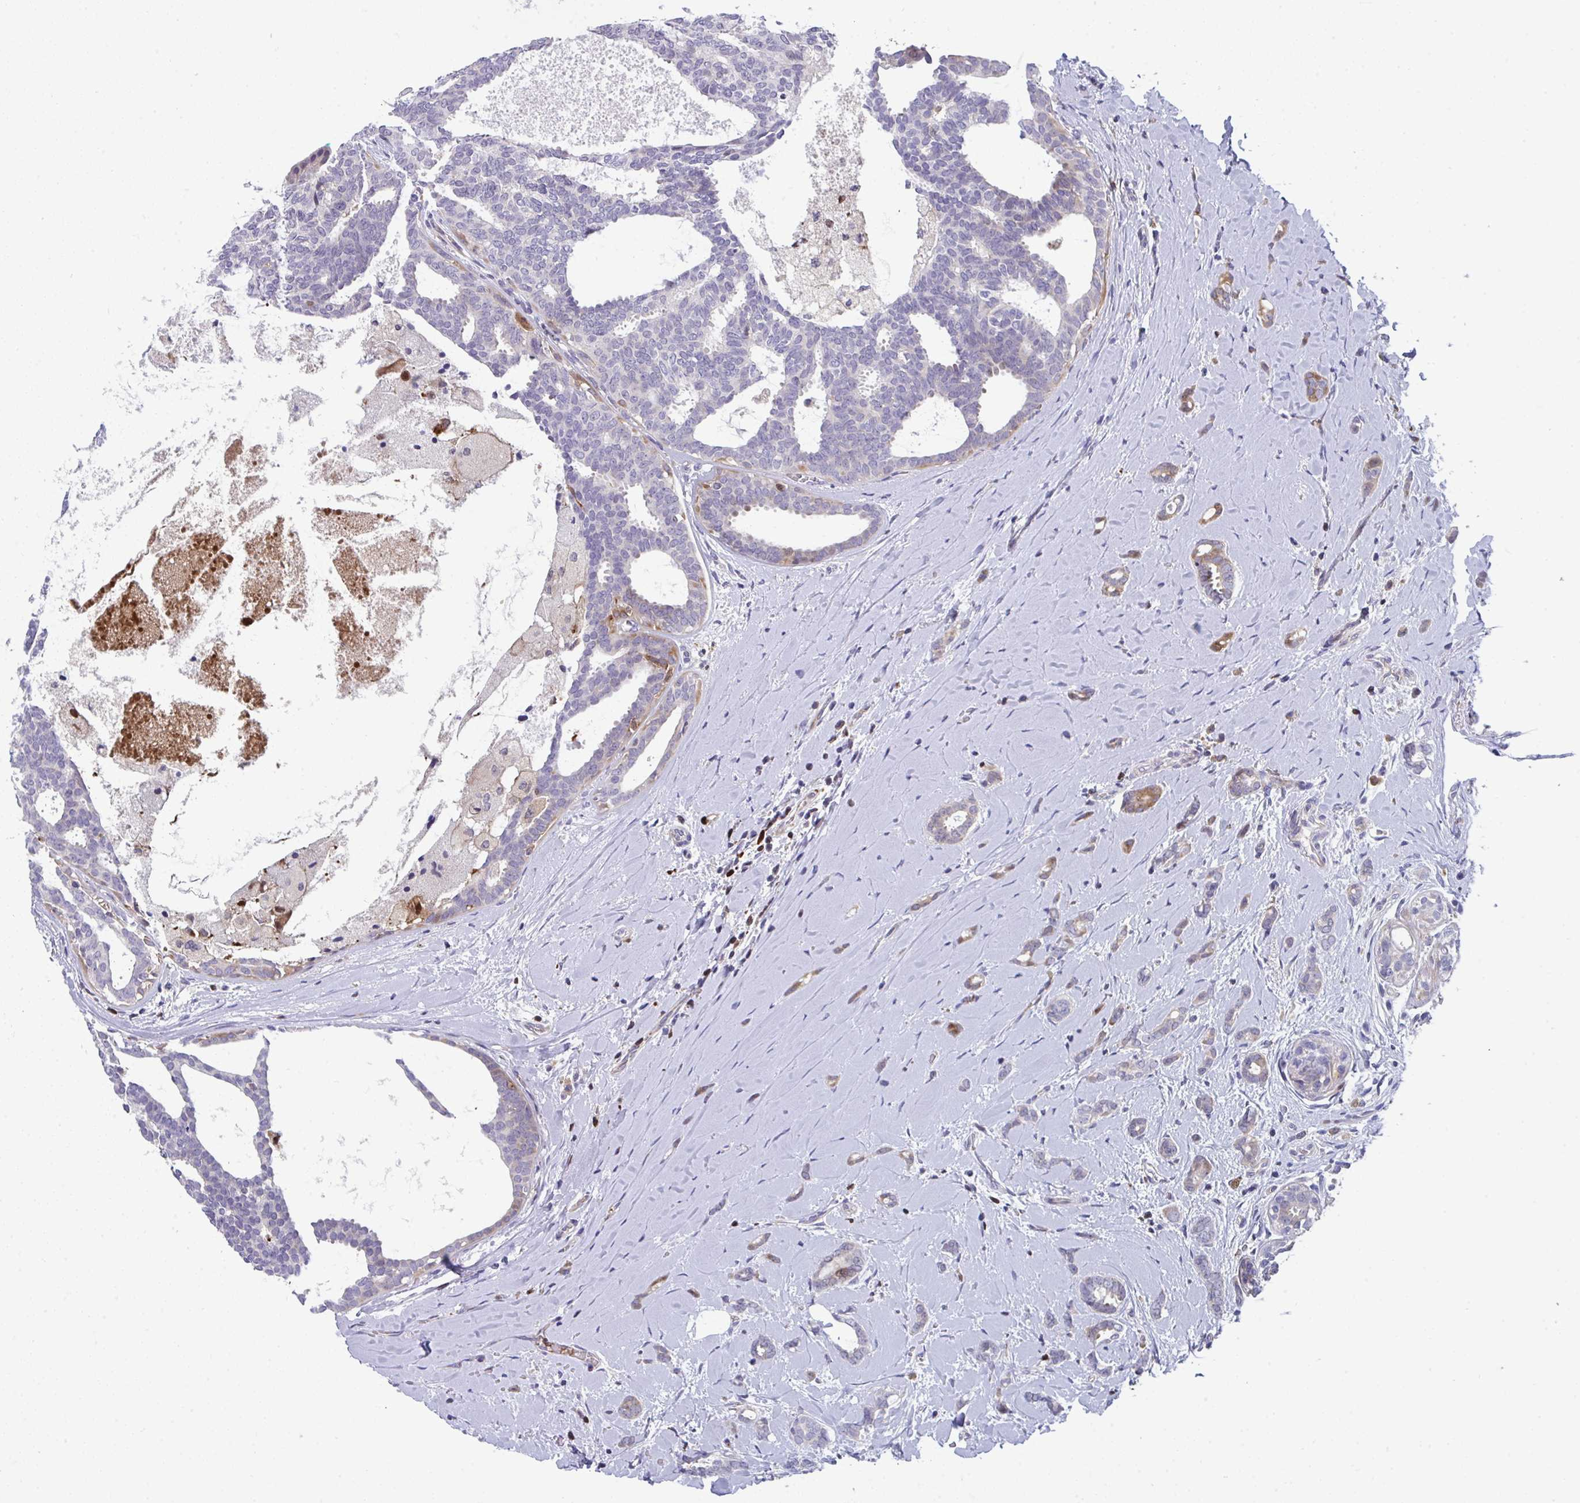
{"staining": {"intensity": "moderate", "quantity": "<25%", "location": "cytoplasmic/membranous"}, "tissue": "breast cancer", "cell_type": "Tumor cells", "image_type": "cancer", "snomed": [{"axis": "morphology", "description": "Intraductal carcinoma, in situ"}, {"axis": "morphology", "description": "Duct carcinoma"}, {"axis": "morphology", "description": "Lobular carcinoma, in situ"}, {"axis": "topography", "description": "Breast"}], "caption": "Breast invasive ductal carcinoma stained for a protein (brown) shows moderate cytoplasmic/membranous positive positivity in about <25% of tumor cells.", "gene": "AOC2", "patient": {"sex": "female", "age": 44}}